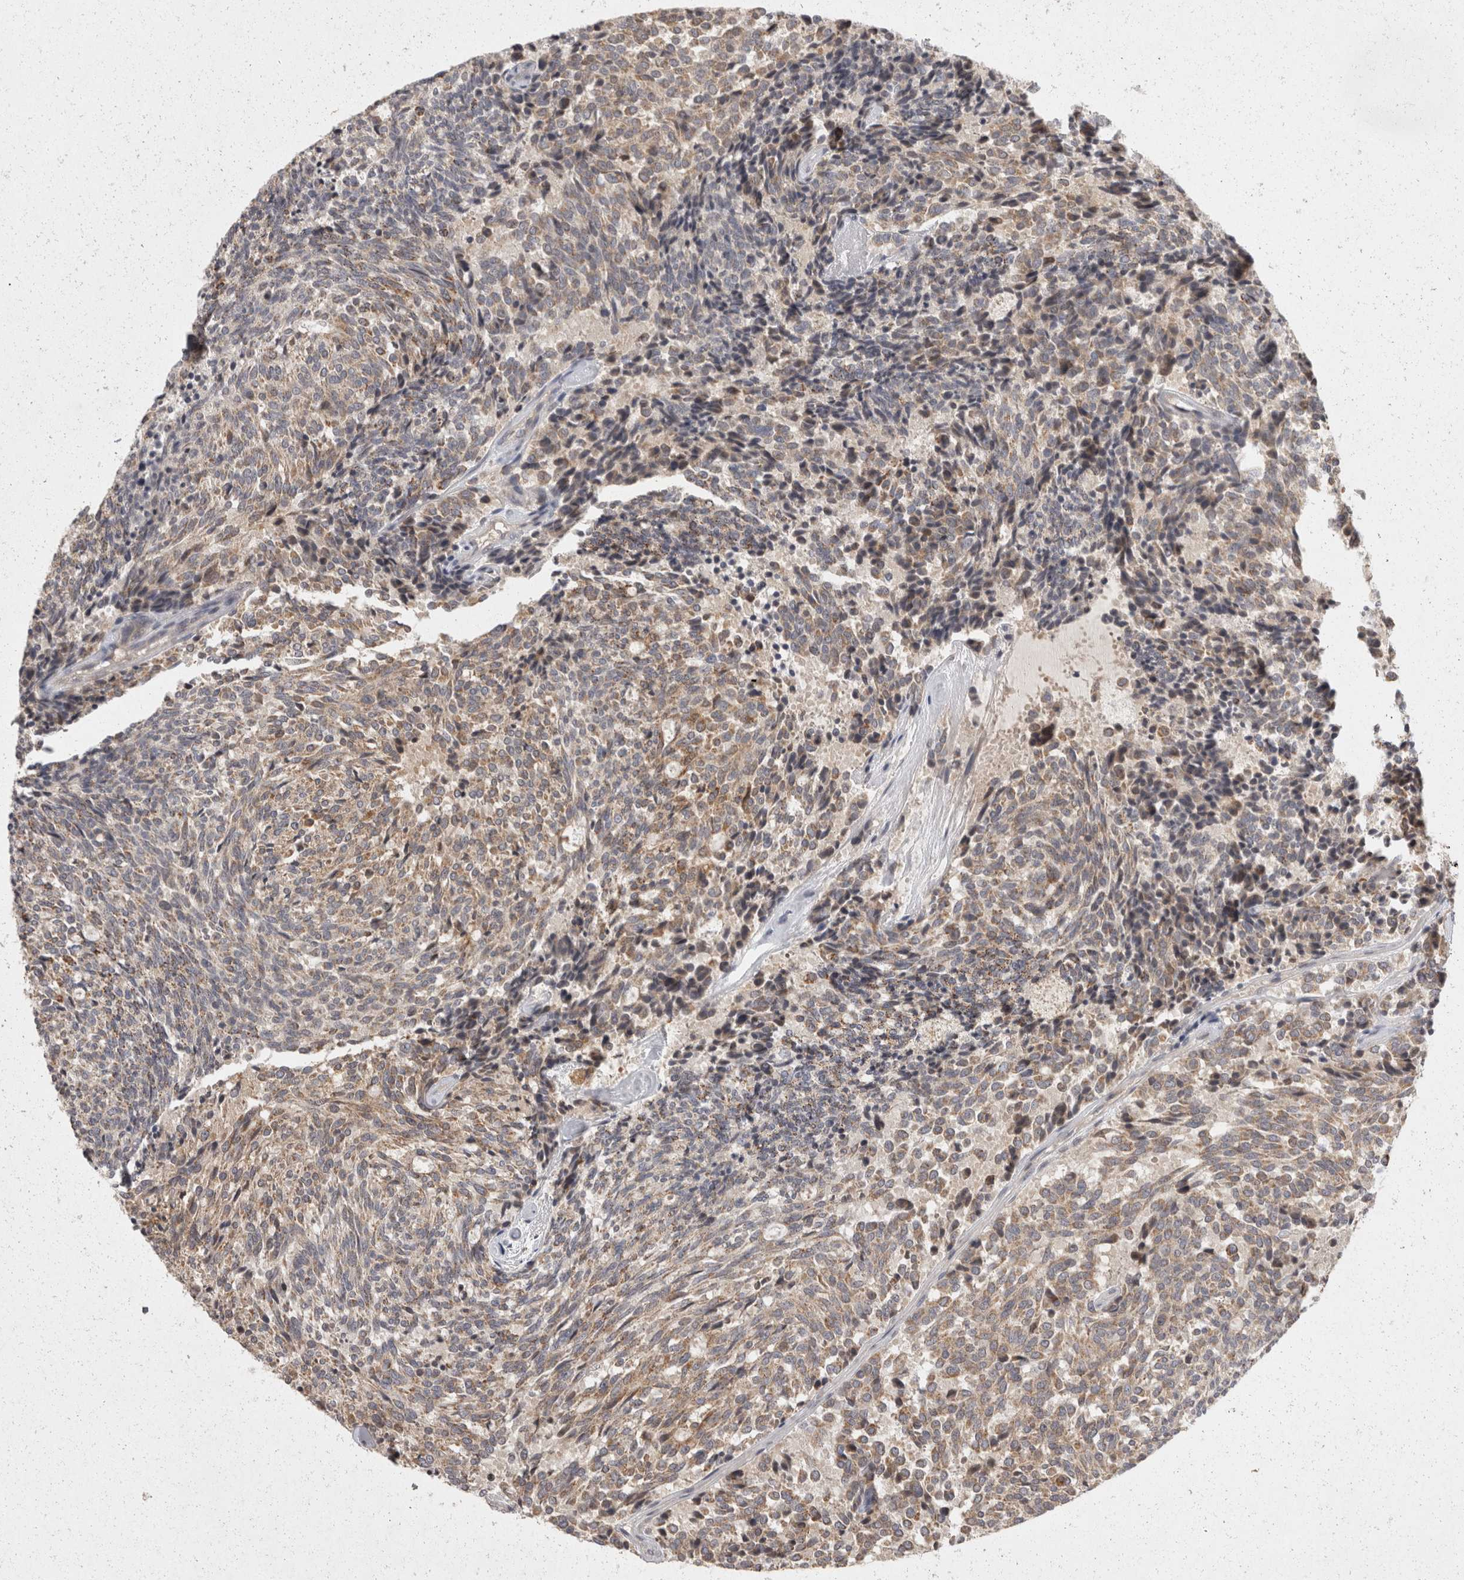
{"staining": {"intensity": "moderate", "quantity": ">75%", "location": "cytoplasmic/membranous"}, "tissue": "carcinoid", "cell_type": "Tumor cells", "image_type": "cancer", "snomed": [{"axis": "morphology", "description": "Carcinoid, malignant, NOS"}, {"axis": "topography", "description": "Pancreas"}], "caption": "A brown stain shows moderate cytoplasmic/membranous staining of a protein in malignant carcinoid tumor cells.", "gene": "ACAT2", "patient": {"sex": "female", "age": 54}}